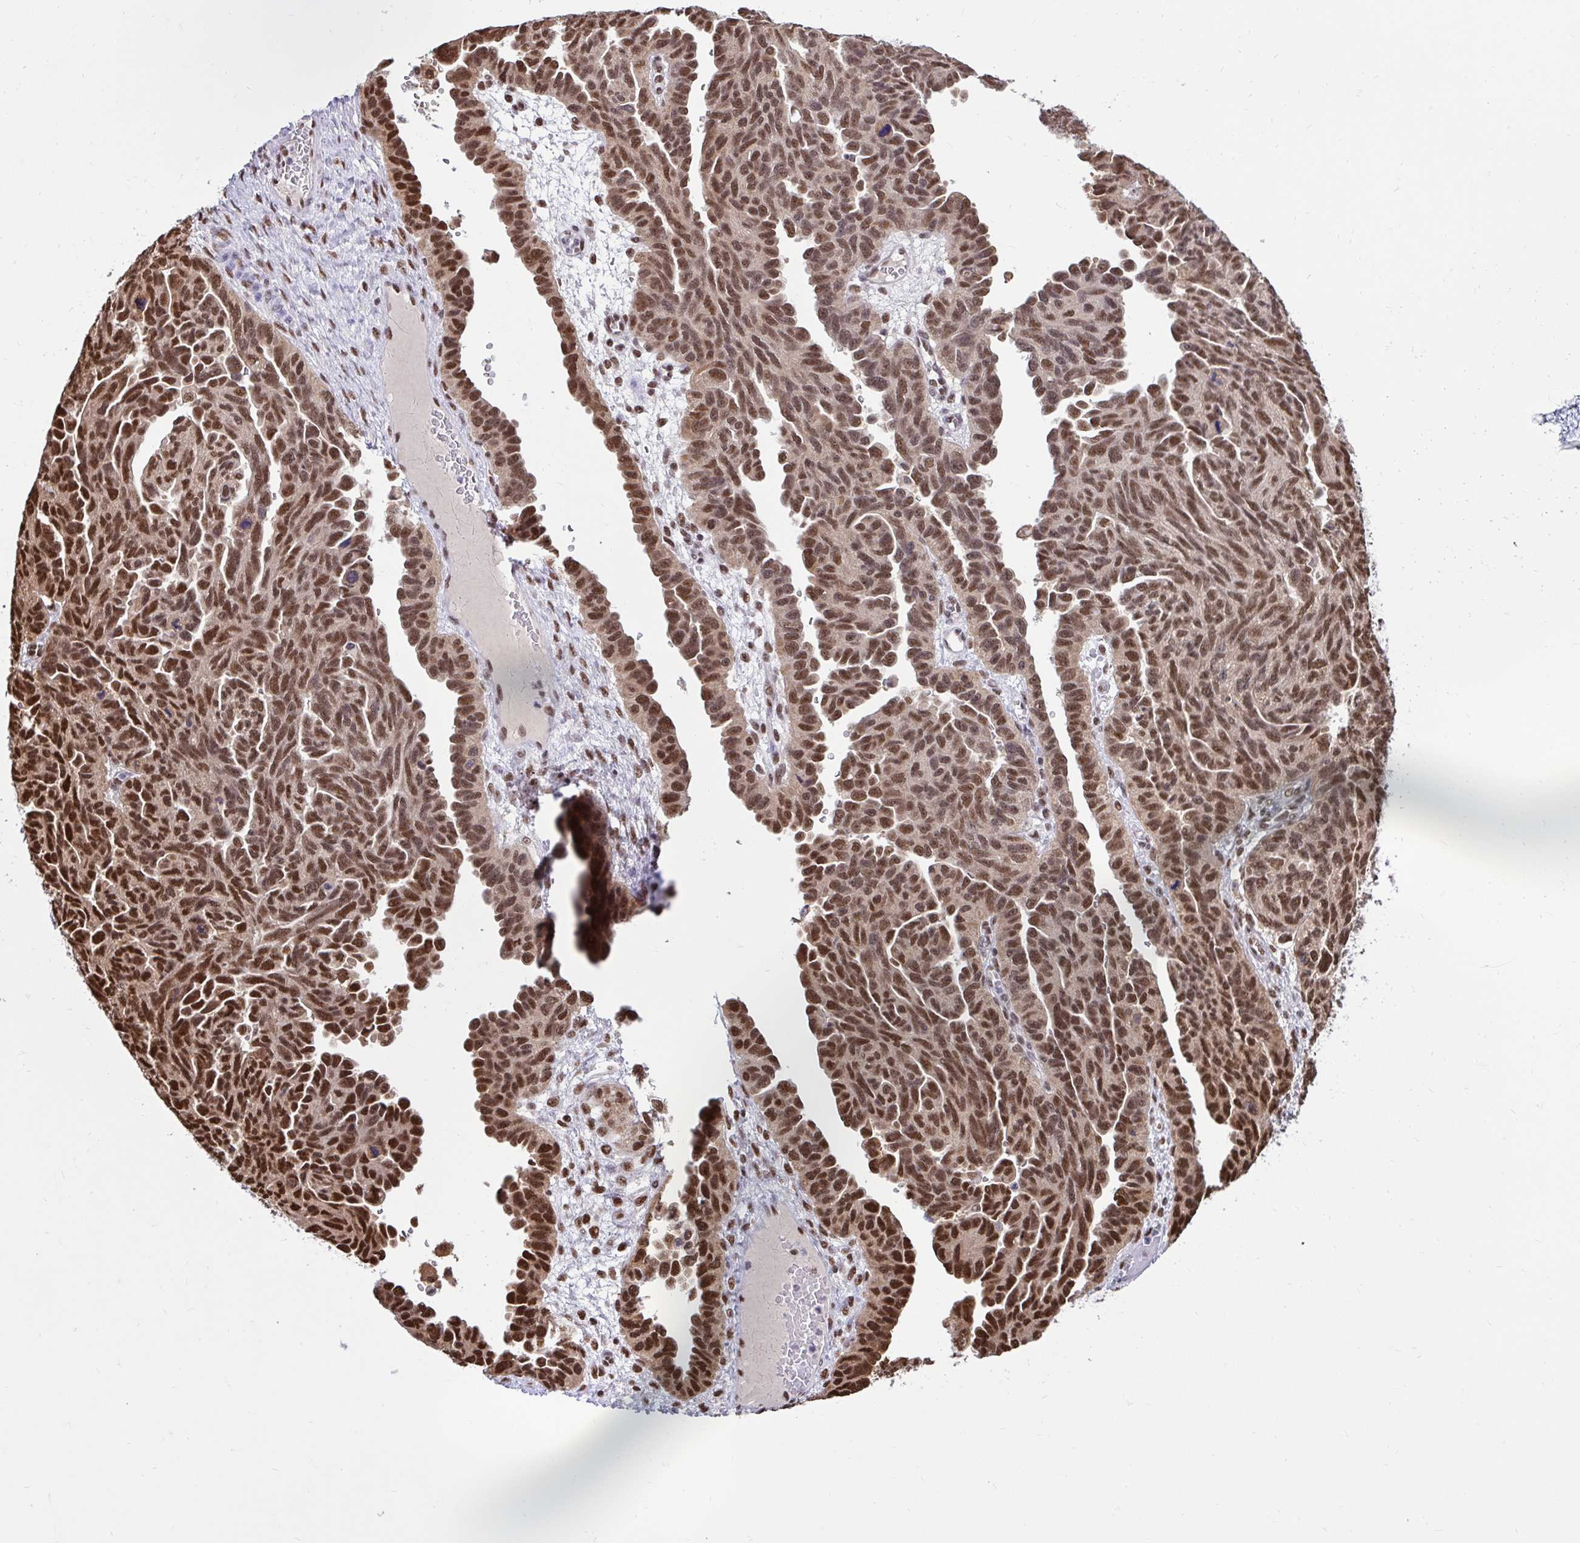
{"staining": {"intensity": "strong", "quantity": ">75%", "location": "nuclear"}, "tissue": "ovarian cancer", "cell_type": "Tumor cells", "image_type": "cancer", "snomed": [{"axis": "morphology", "description": "Cystadenocarcinoma, serous, NOS"}, {"axis": "topography", "description": "Ovary"}], "caption": "The image reveals a brown stain indicating the presence of a protein in the nuclear of tumor cells in ovarian cancer.", "gene": "ABCA9", "patient": {"sex": "female", "age": 64}}